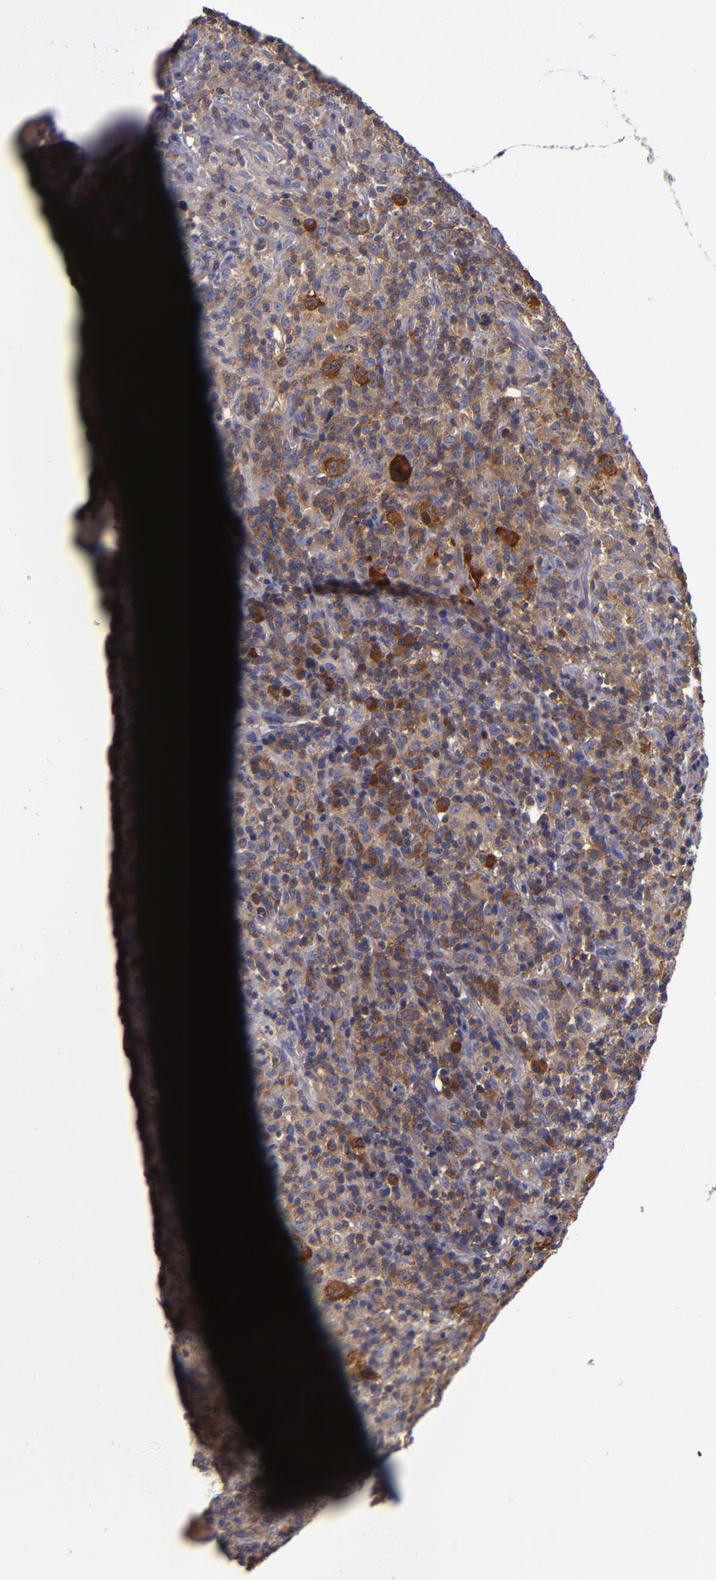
{"staining": {"intensity": "moderate", "quantity": ">75%", "location": "cytoplasmic/membranous"}, "tissue": "lymphoma", "cell_type": "Tumor cells", "image_type": "cancer", "snomed": [{"axis": "morphology", "description": "Hodgkin's disease, NOS"}, {"axis": "topography", "description": "Lymph node"}], "caption": "Lymphoma tissue demonstrates moderate cytoplasmic/membranous staining in approximately >75% of tumor cells, visualized by immunohistochemistry.", "gene": "CARS1", "patient": {"sex": "male", "age": 65}}